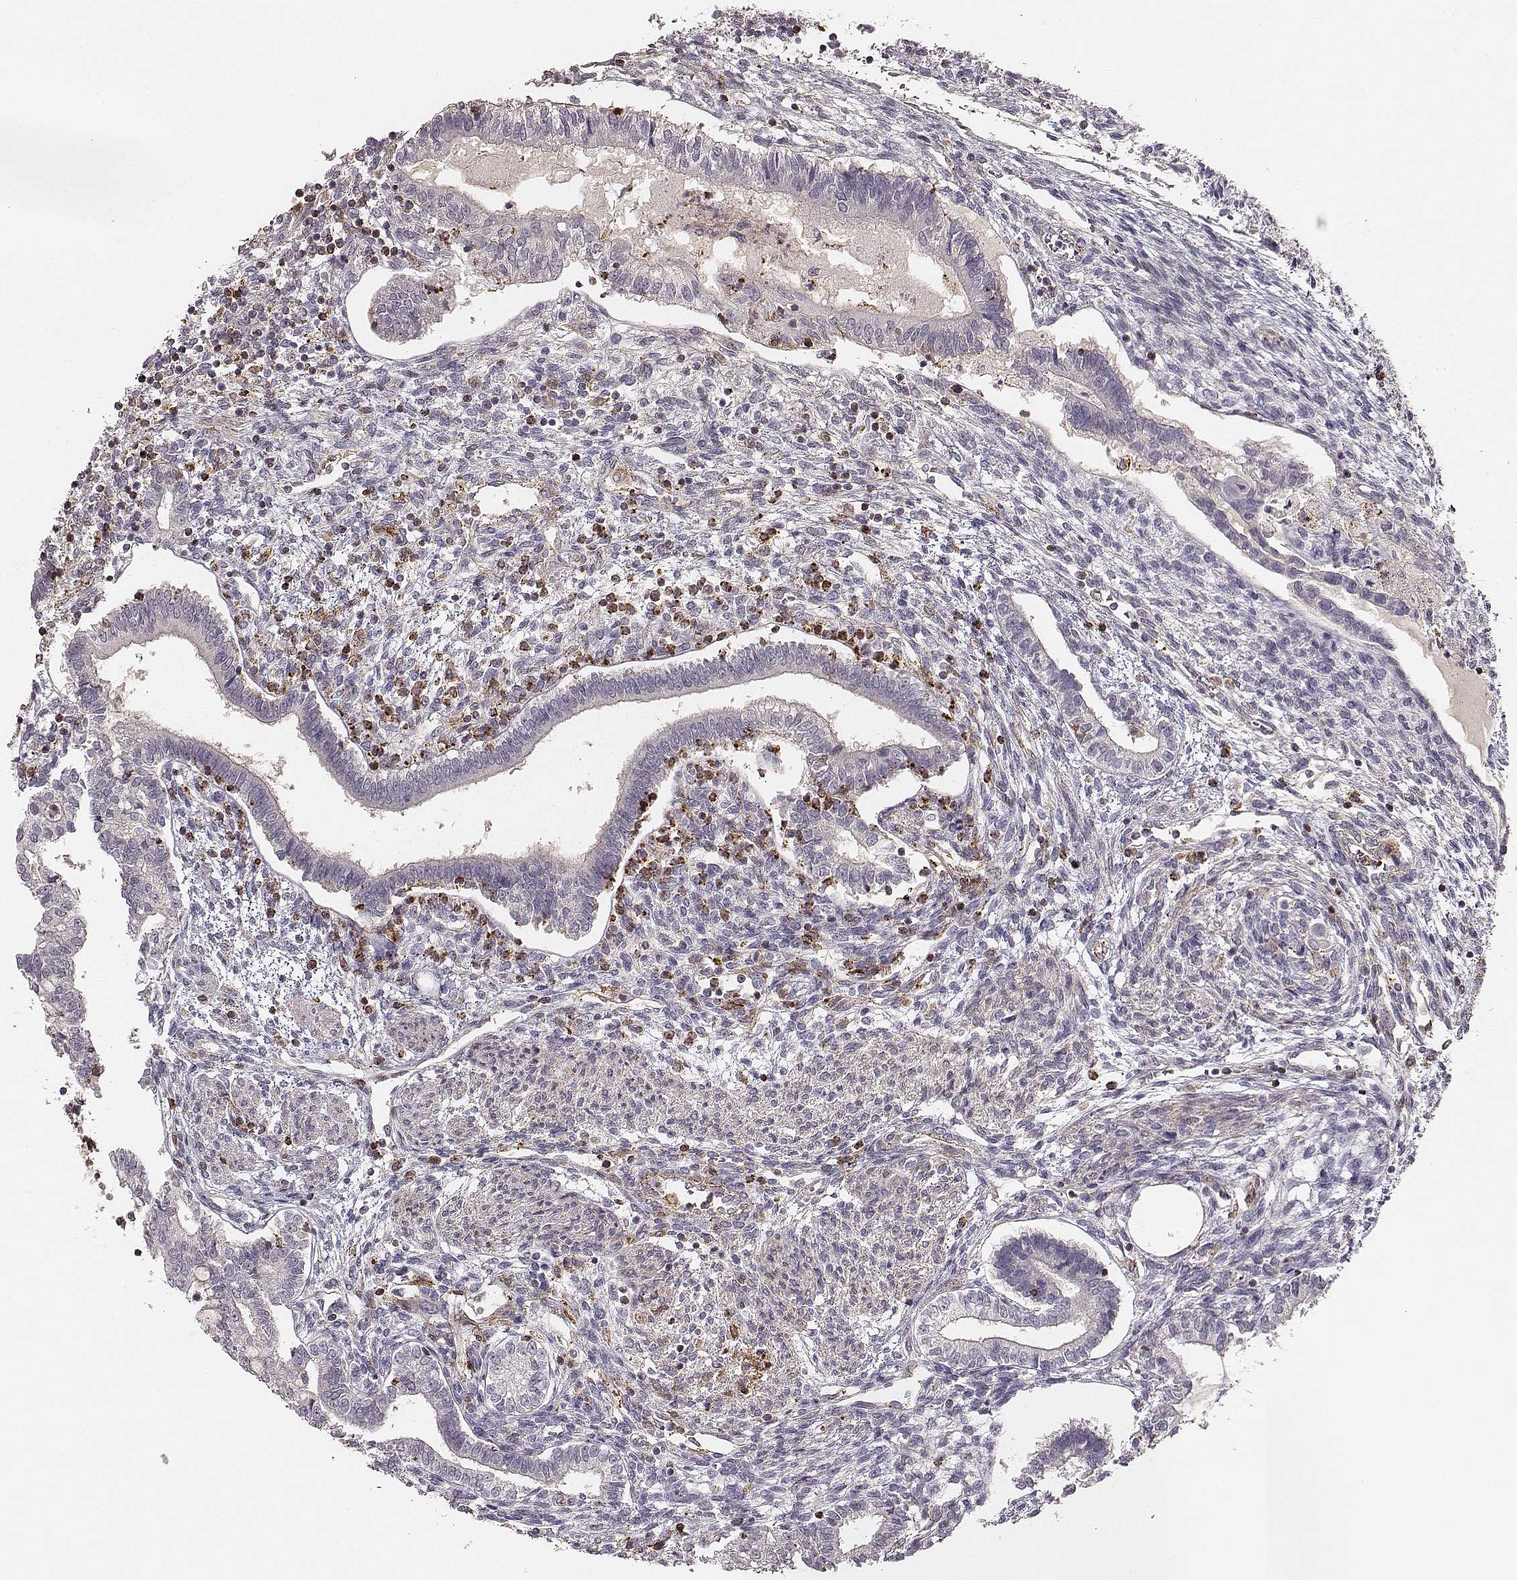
{"staining": {"intensity": "negative", "quantity": "none", "location": "none"}, "tissue": "testis cancer", "cell_type": "Tumor cells", "image_type": "cancer", "snomed": [{"axis": "morphology", "description": "Carcinoma, Embryonal, NOS"}, {"axis": "topography", "description": "Testis"}], "caption": "Human testis cancer stained for a protein using immunohistochemistry (IHC) shows no staining in tumor cells.", "gene": "ZYX", "patient": {"sex": "male", "age": 37}}